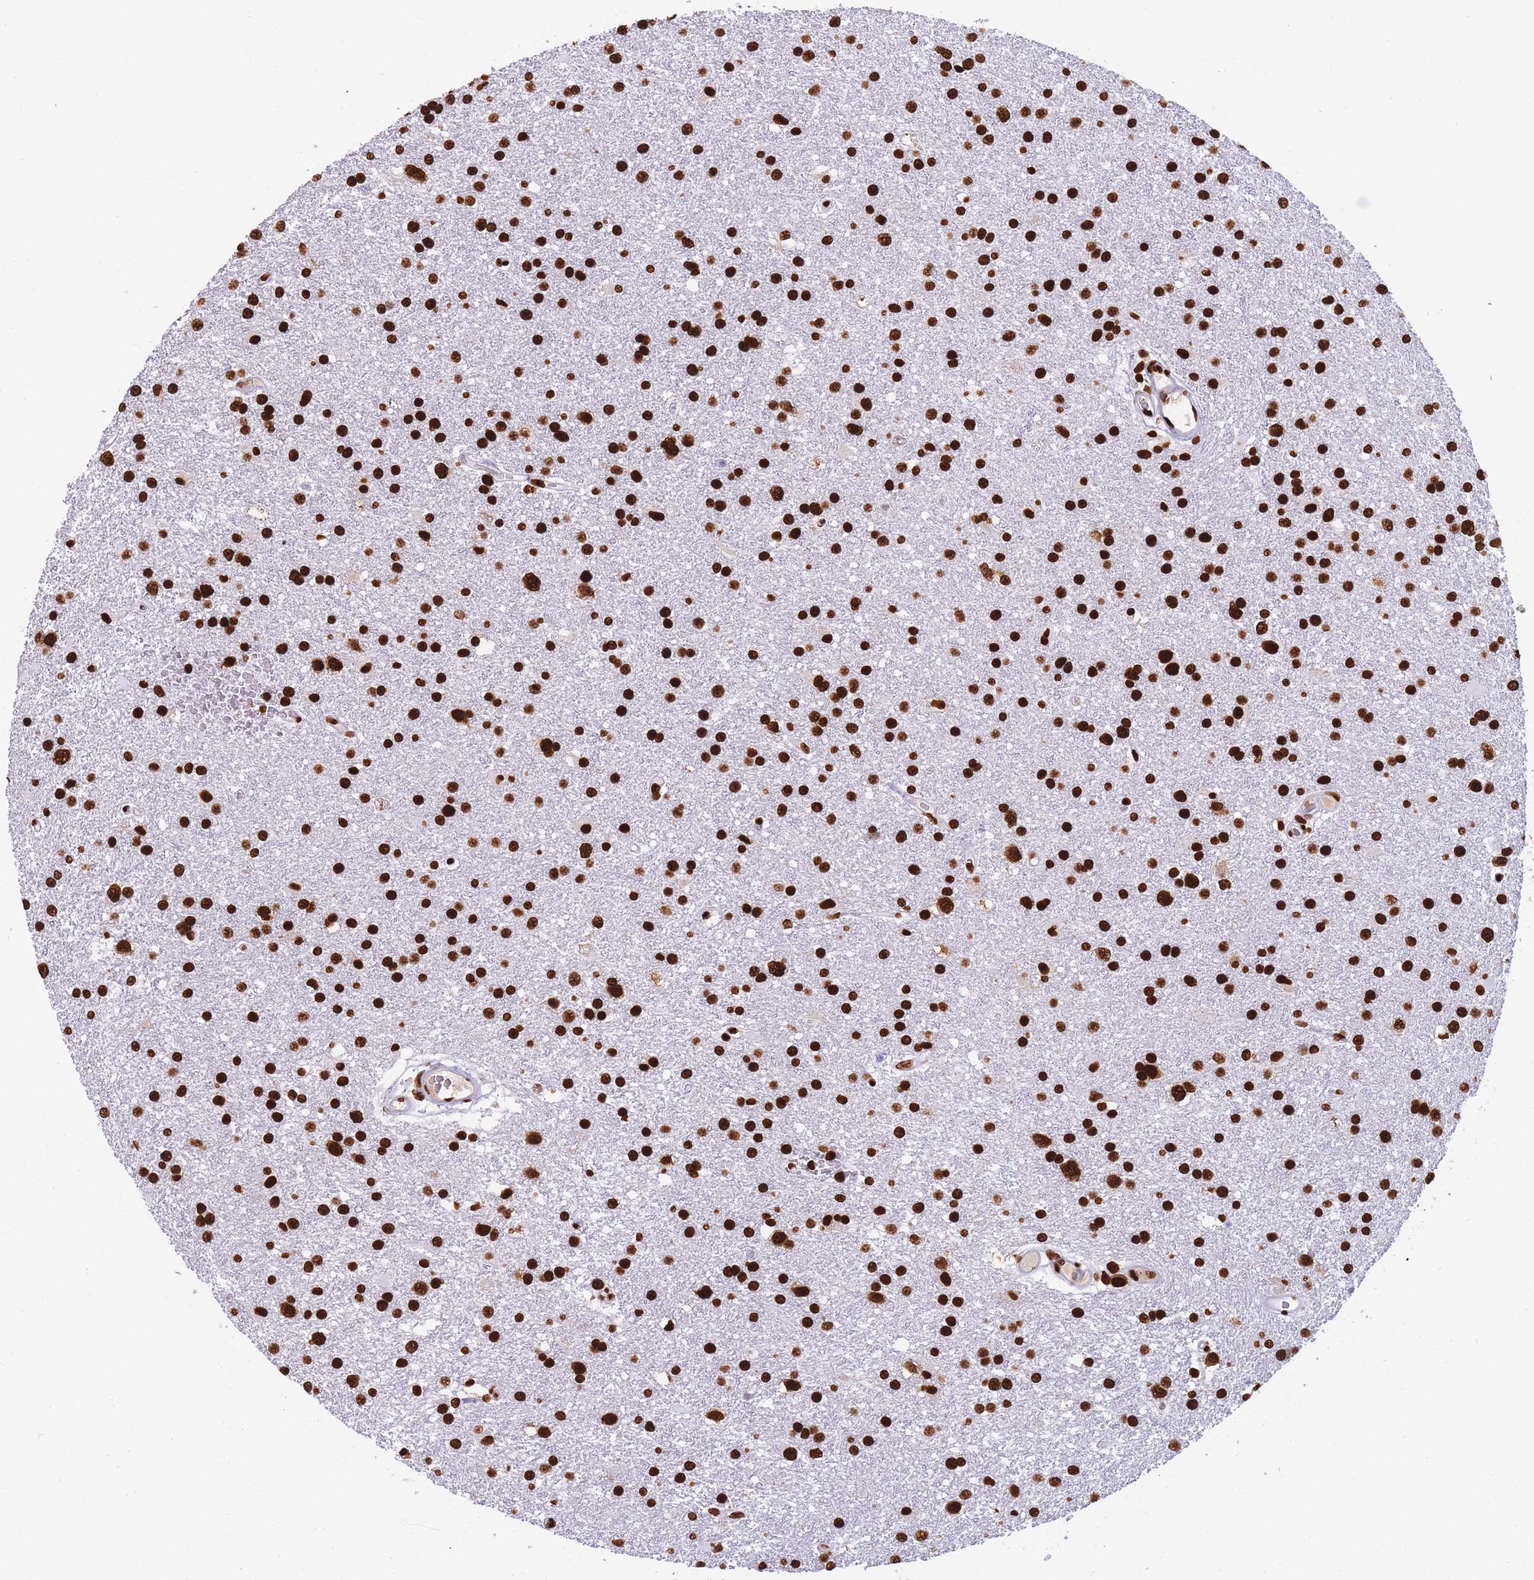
{"staining": {"intensity": "strong", "quantity": ">75%", "location": "nuclear"}, "tissue": "glioma", "cell_type": "Tumor cells", "image_type": "cancer", "snomed": [{"axis": "morphology", "description": "Glioma, malignant, Low grade"}, {"axis": "topography", "description": "Brain"}], "caption": "There is high levels of strong nuclear positivity in tumor cells of malignant low-grade glioma, as demonstrated by immunohistochemical staining (brown color).", "gene": "HNRNPUL1", "patient": {"sex": "female", "age": 32}}